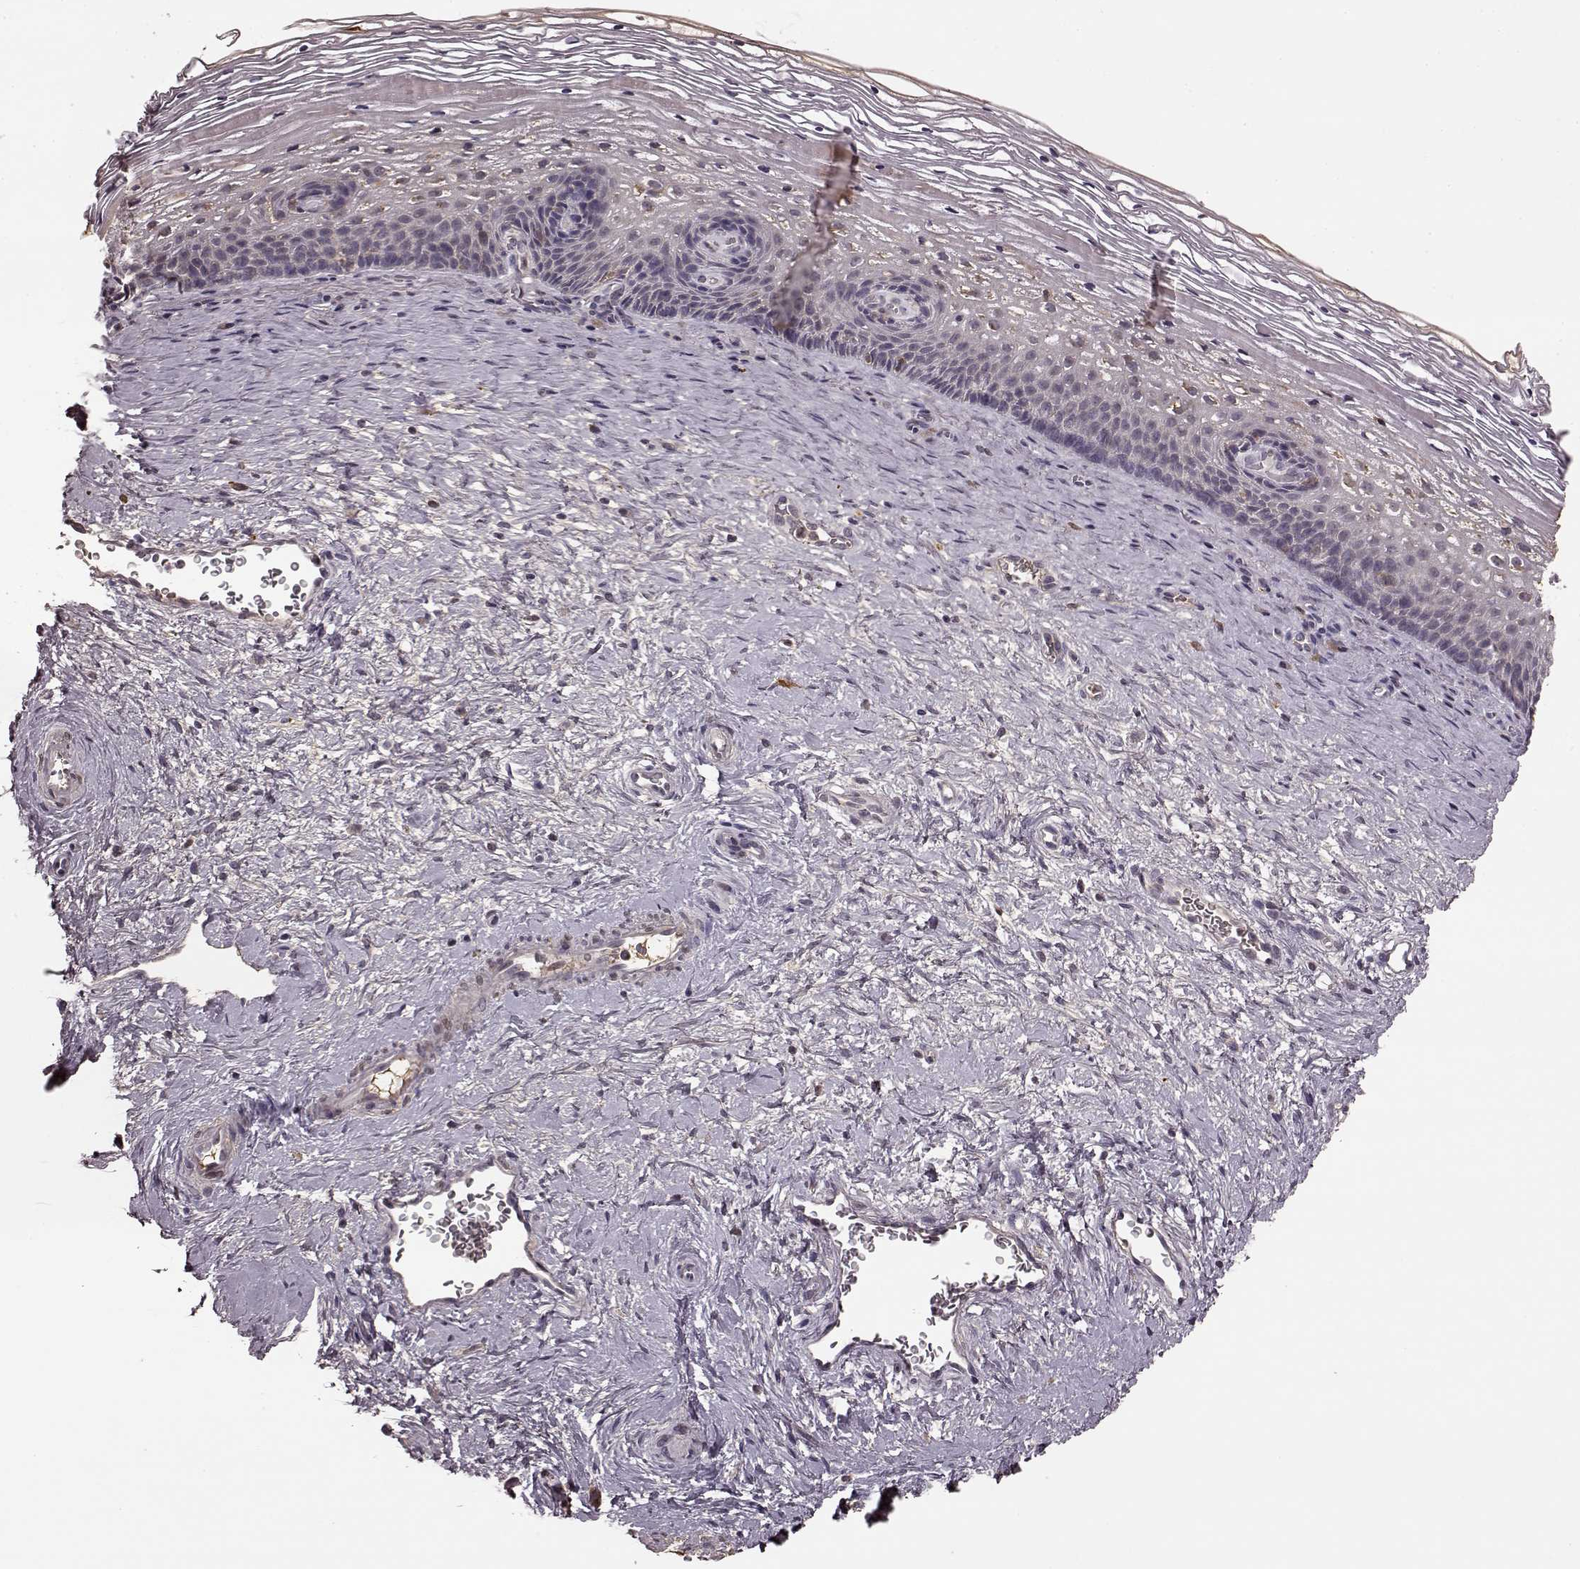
{"staining": {"intensity": "negative", "quantity": "none", "location": "none"}, "tissue": "cervix", "cell_type": "Glandular cells", "image_type": "normal", "snomed": [{"axis": "morphology", "description": "Normal tissue, NOS"}, {"axis": "topography", "description": "Cervix"}], "caption": "The image displays no significant positivity in glandular cells of cervix. (Immunohistochemistry (ihc), brightfield microscopy, high magnification).", "gene": "NRL", "patient": {"sex": "female", "age": 34}}